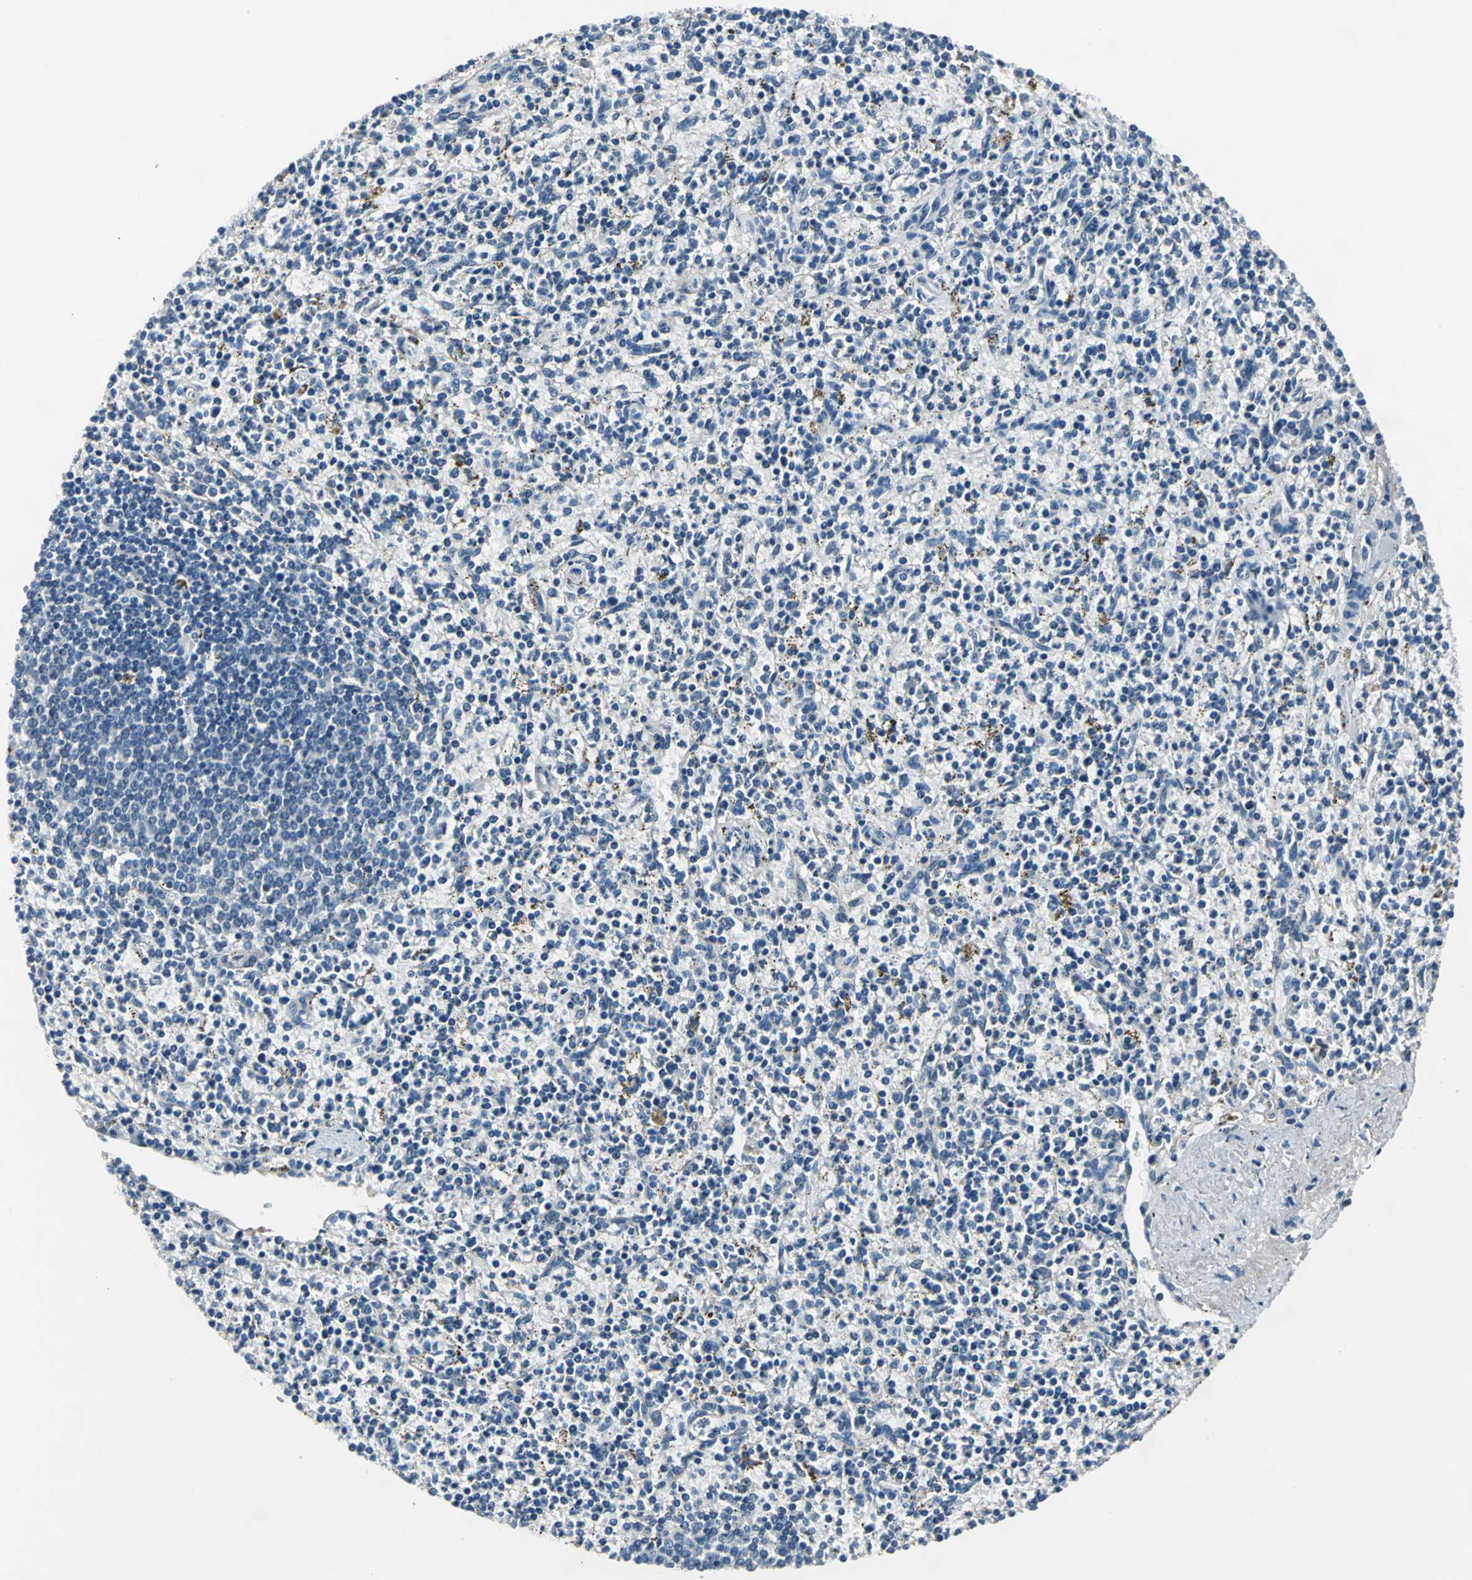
{"staining": {"intensity": "negative", "quantity": "none", "location": "none"}, "tissue": "spleen", "cell_type": "Cells in red pulp", "image_type": "normal", "snomed": [{"axis": "morphology", "description": "Normal tissue, NOS"}, {"axis": "topography", "description": "Spleen"}], "caption": "IHC of benign spleen displays no positivity in cells in red pulp. (DAB immunohistochemistry visualized using brightfield microscopy, high magnification).", "gene": "ZNF415", "patient": {"sex": "male", "age": 72}}